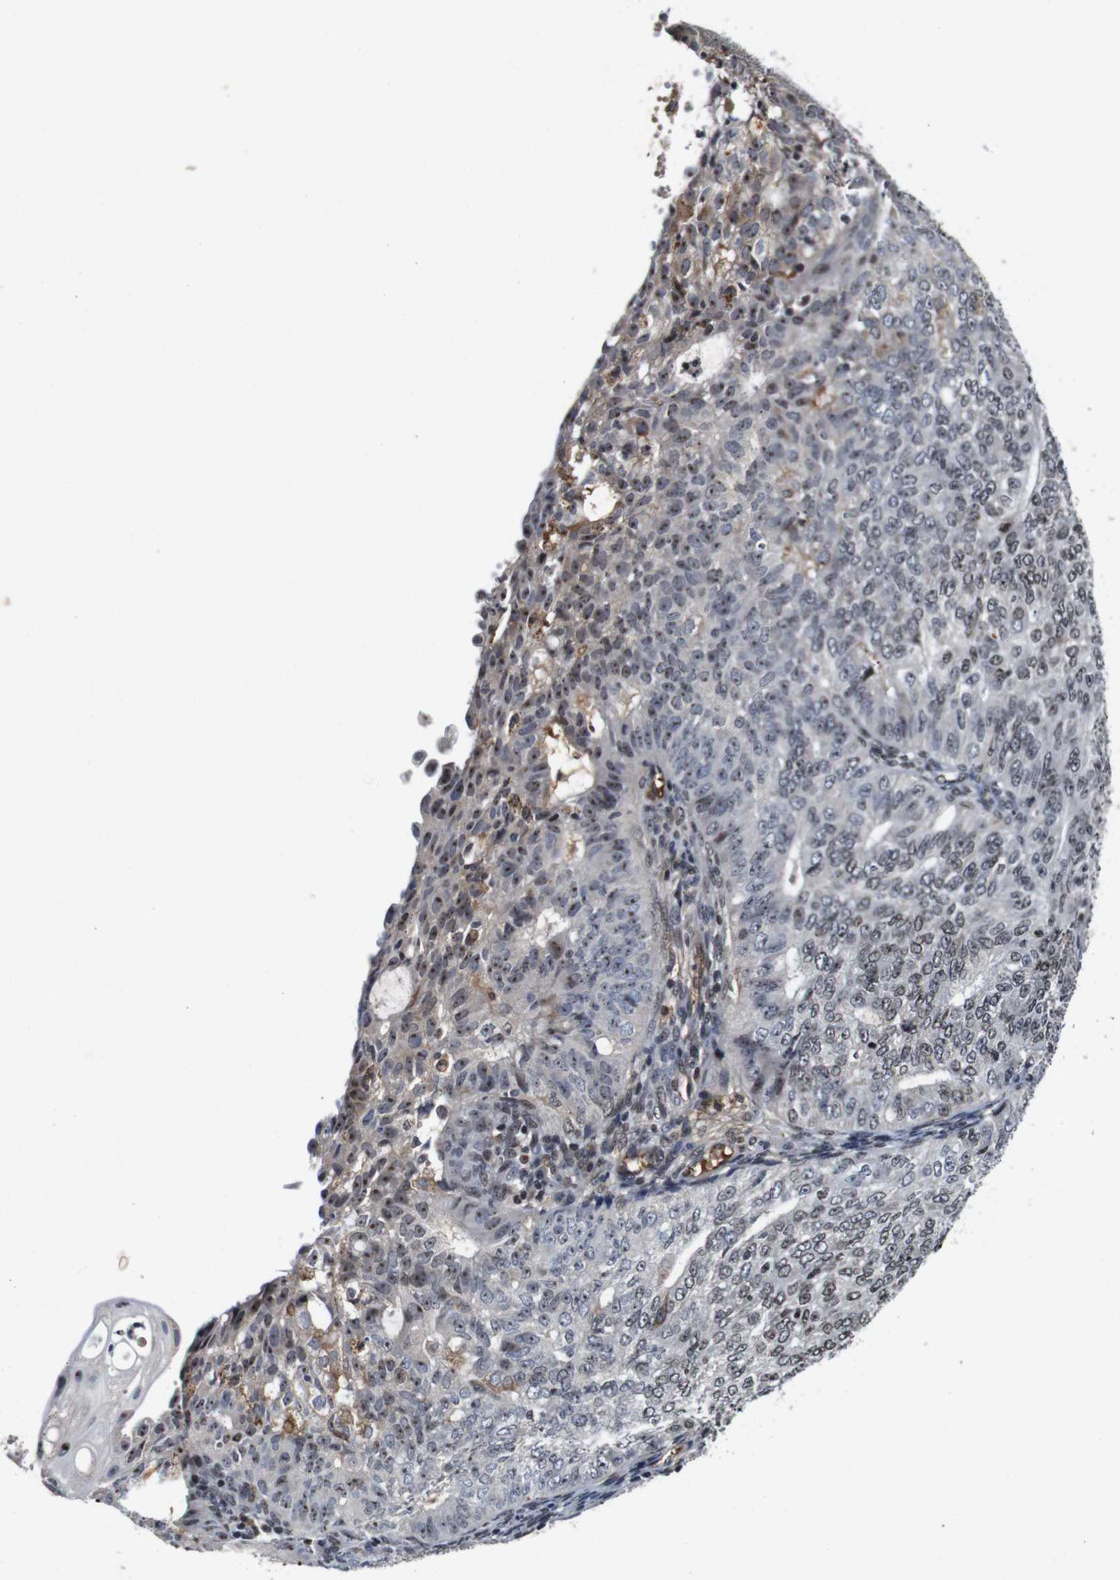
{"staining": {"intensity": "moderate", "quantity": "<25%", "location": "nuclear"}, "tissue": "endometrial cancer", "cell_type": "Tumor cells", "image_type": "cancer", "snomed": [{"axis": "morphology", "description": "Adenocarcinoma, NOS"}, {"axis": "topography", "description": "Endometrium"}], "caption": "Protein staining of endometrial cancer tissue demonstrates moderate nuclear expression in about <25% of tumor cells. The staining was performed using DAB (3,3'-diaminobenzidine), with brown indicating positive protein expression. Nuclei are stained blue with hematoxylin.", "gene": "MYC", "patient": {"sex": "female", "age": 32}}